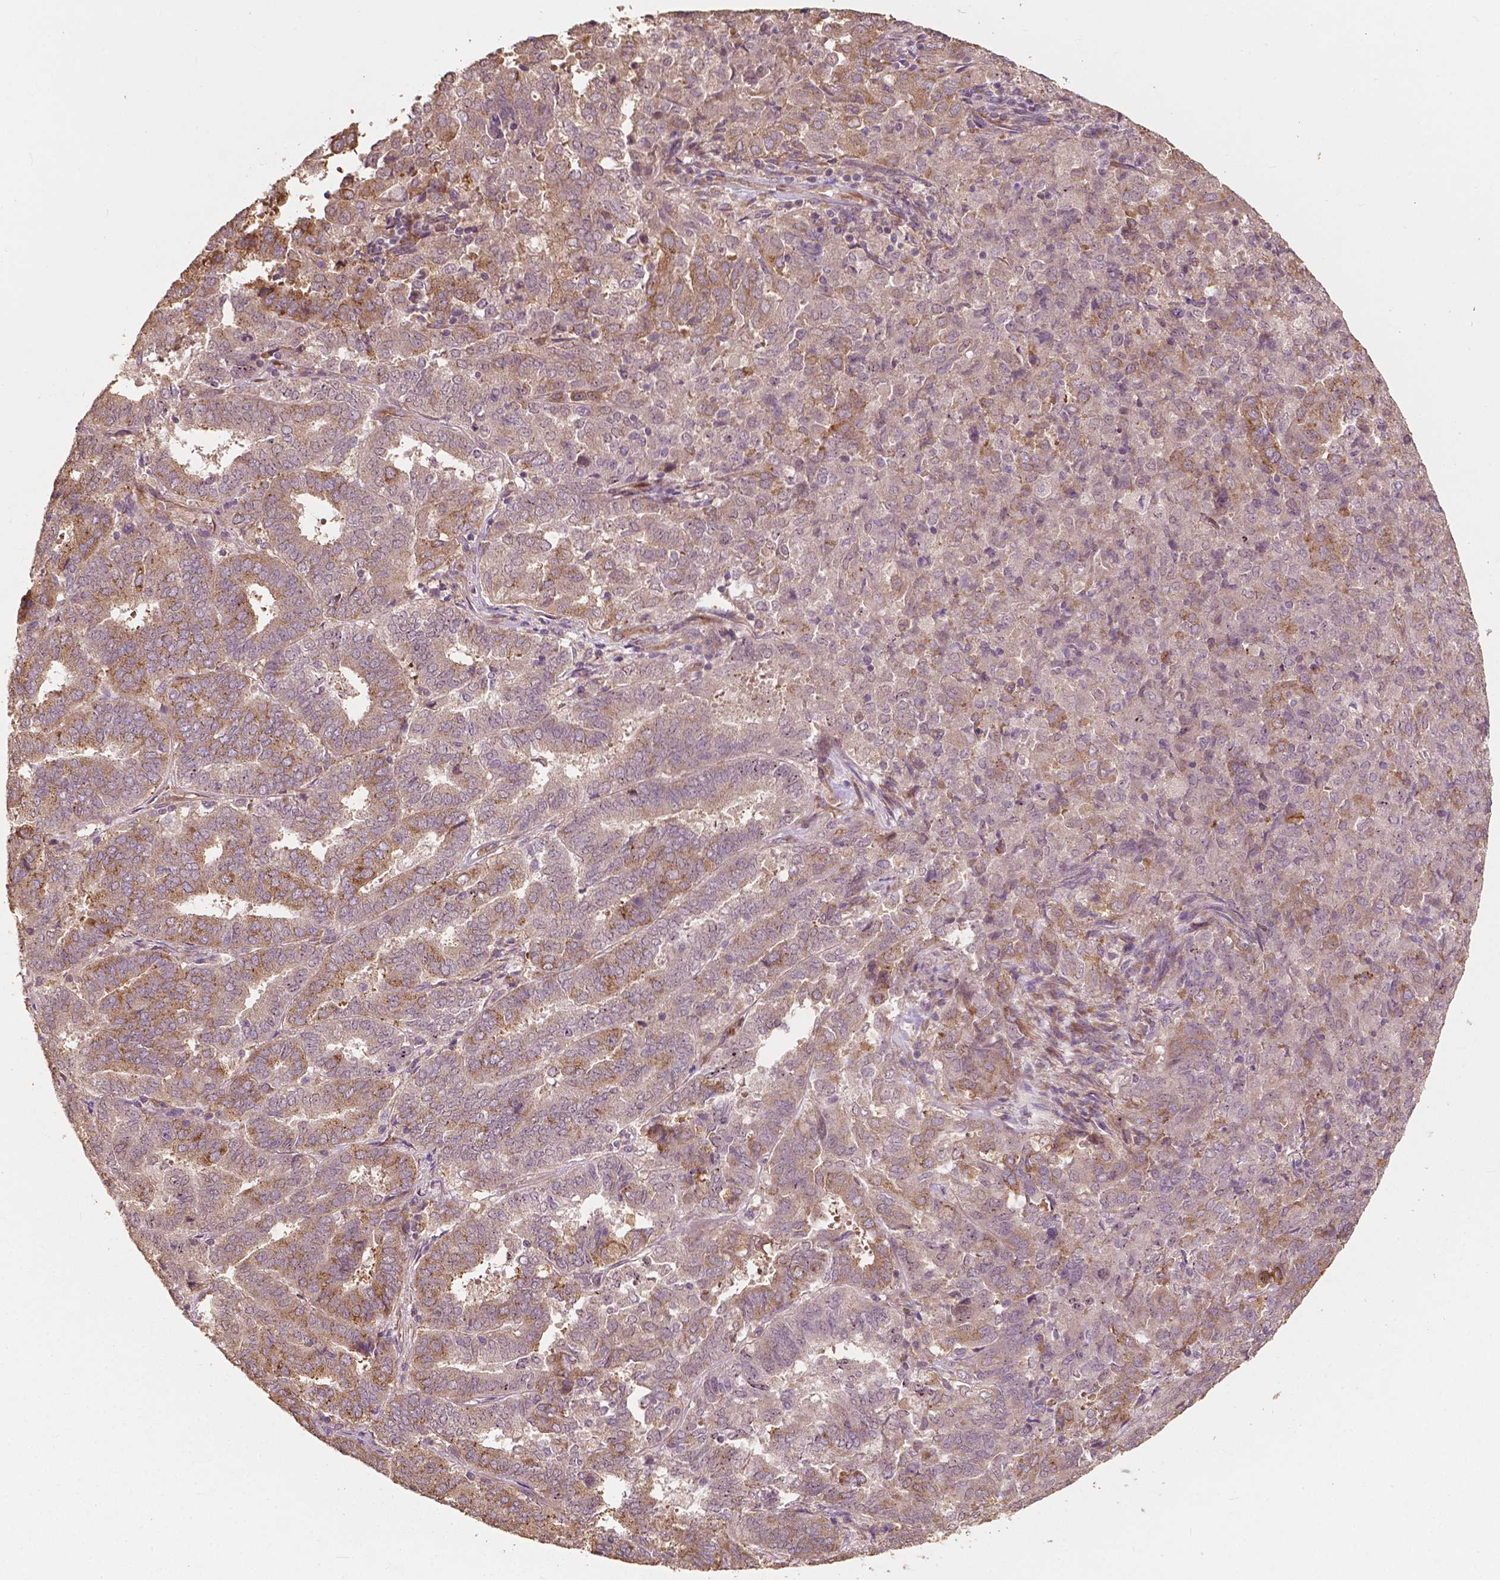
{"staining": {"intensity": "moderate", "quantity": "25%-75%", "location": "cytoplasmic/membranous"}, "tissue": "endometrial cancer", "cell_type": "Tumor cells", "image_type": "cancer", "snomed": [{"axis": "morphology", "description": "Adenocarcinoma, NOS"}, {"axis": "topography", "description": "Endometrium"}], "caption": "Immunohistochemical staining of adenocarcinoma (endometrial) exhibits moderate cytoplasmic/membranous protein expression in approximately 25%-75% of tumor cells.", "gene": "G3BP1", "patient": {"sex": "female", "age": 72}}